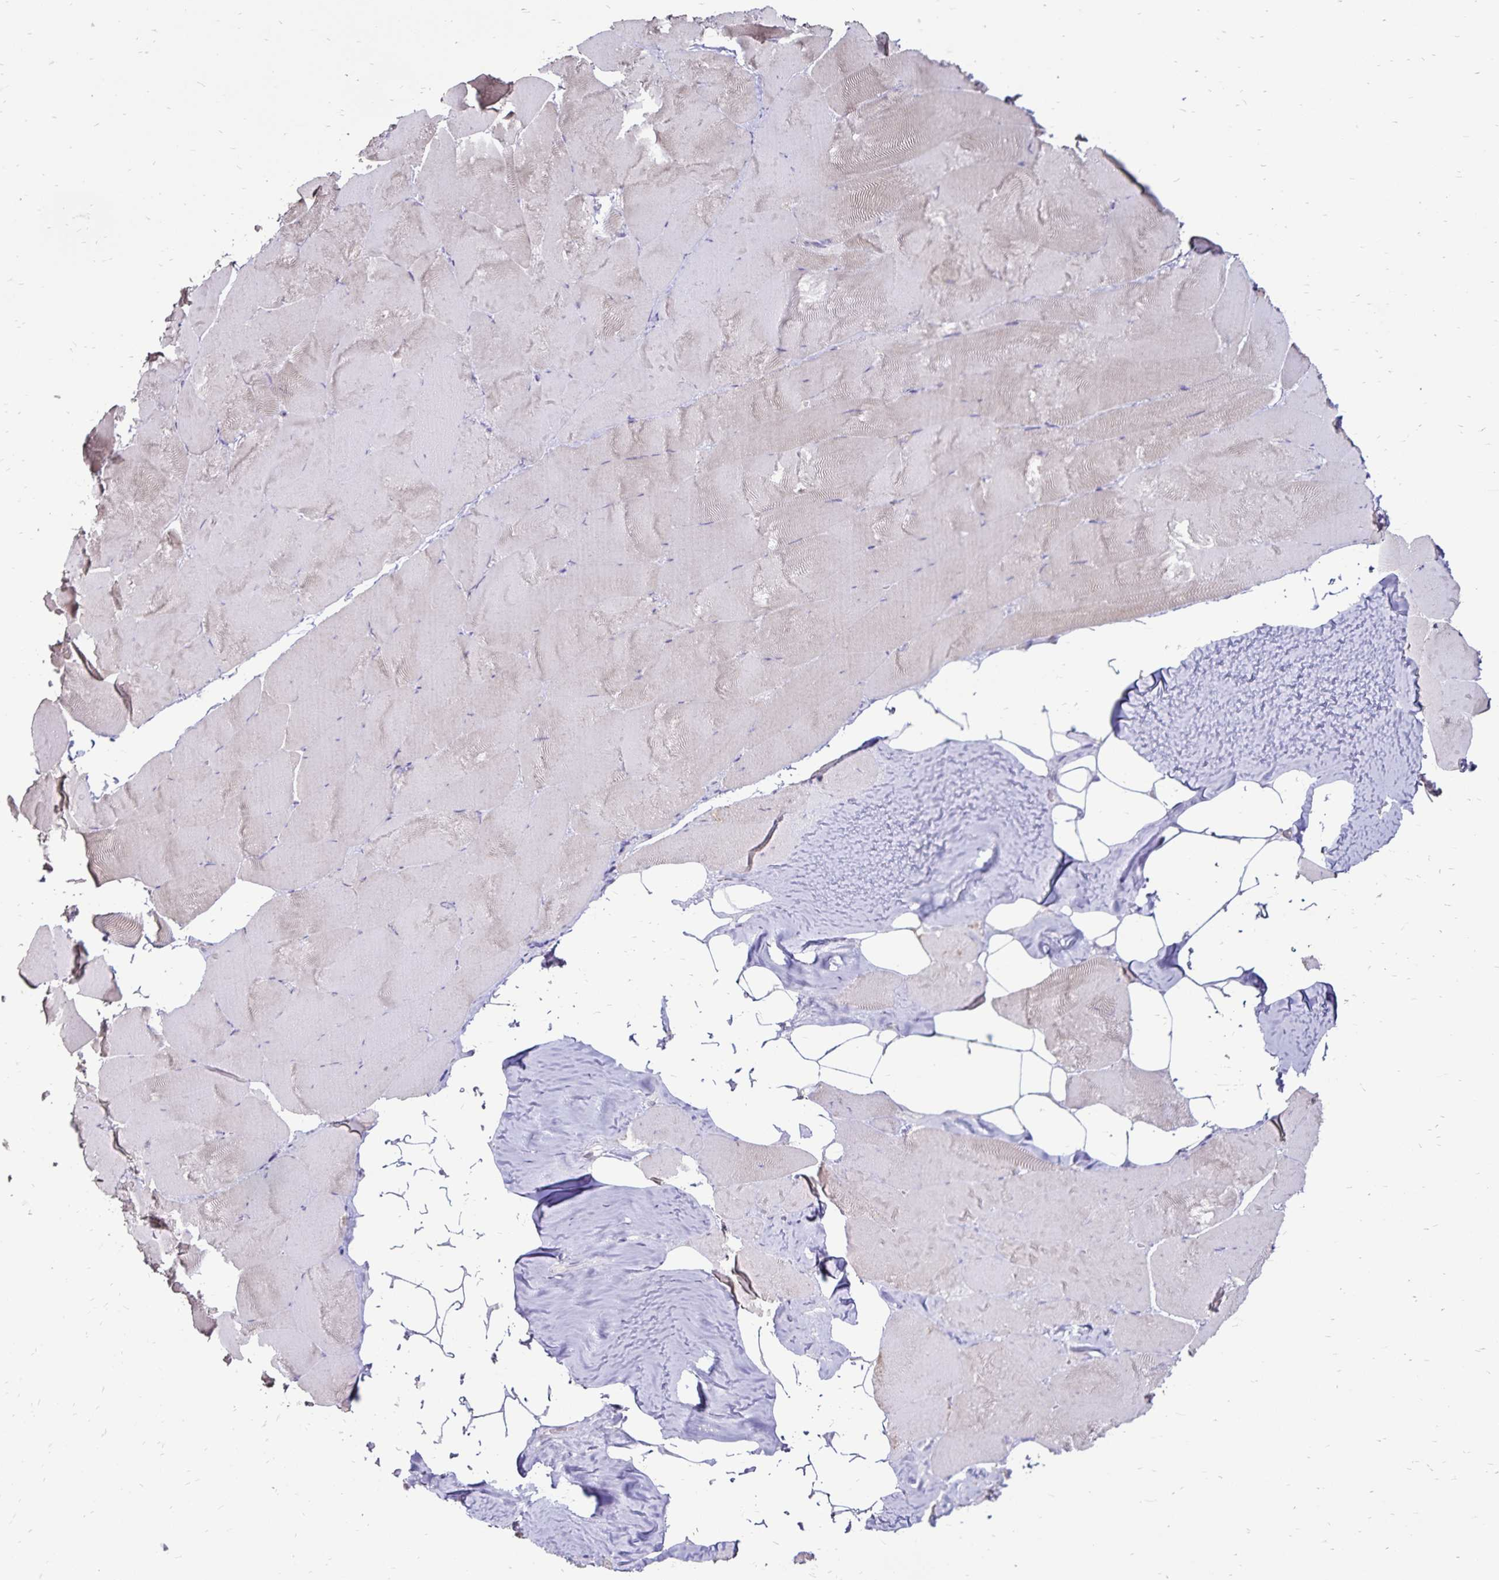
{"staining": {"intensity": "moderate", "quantity": "<25%", "location": "nuclear"}, "tissue": "skeletal muscle", "cell_type": "Myocytes", "image_type": "normal", "snomed": [{"axis": "morphology", "description": "Normal tissue, NOS"}, {"axis": "topography", "description": "Skeletal muscle"}], "caption": "Immunohistochemical staining of unremarkable skeletal muscle displays <25% levels of moderate nuclear protein expression in about <25% of myocytes.", "gene": "POLB", "patient": {"sex": "female", "age": 64}}